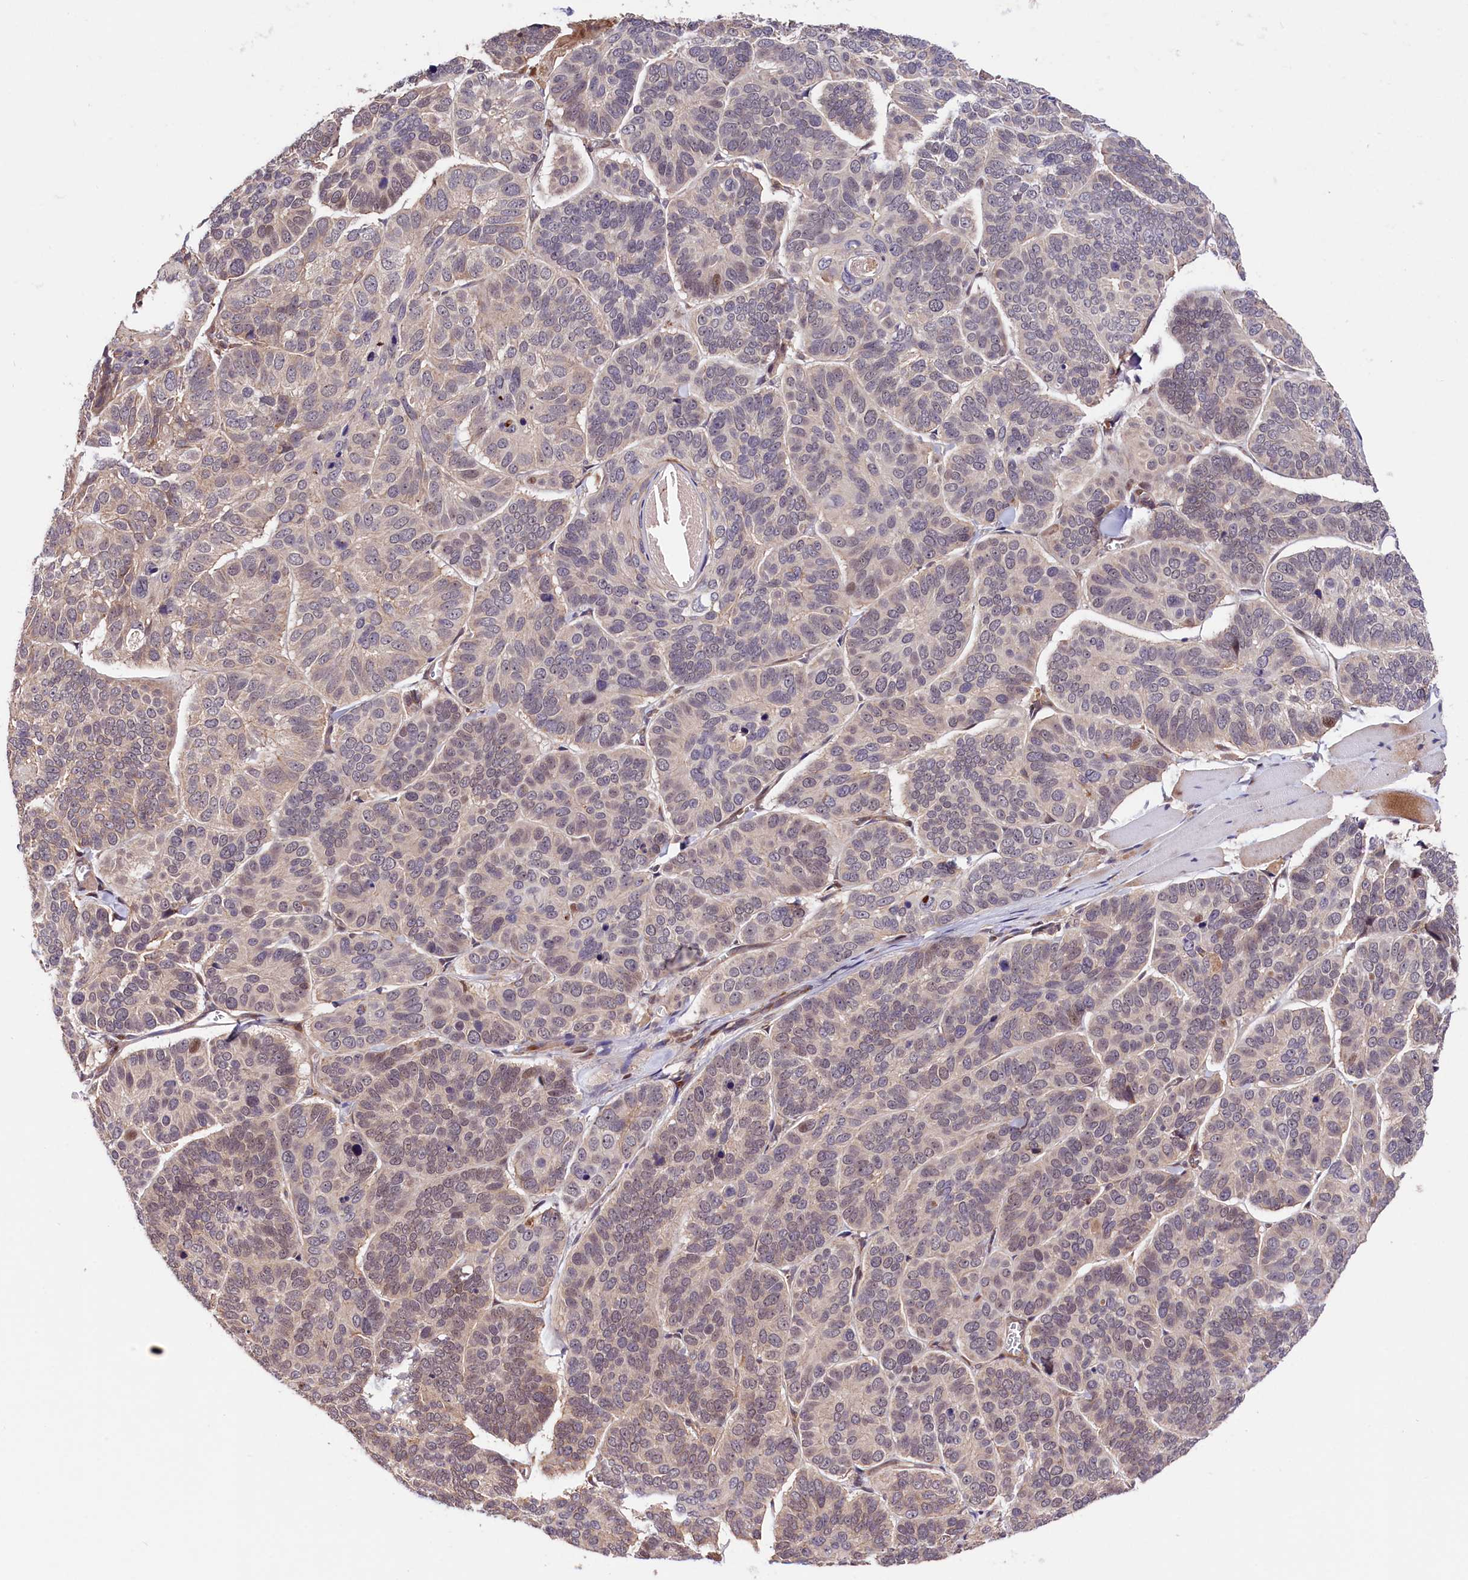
{"staining": {"intensity": "weak", "quantity": "<25%", "location": "nuclear"}, "tissue": "skin cancer", "cell_type": "Tumor cells", "image_type": "cancer", "snomed": [{"axis": "morphology", "description": "Basal cell carcinoma"}, {"axis": "topography", "description": "Skin"}], "caption": "Immunohistochemical staining of human basal cell carcinoma (skin) exhibits no significant positivity in tumor cells. (DAB (3,3'-diaminobenzidine) immunohistochemistry, high magnification).", "gene": "CACNA1H", "patient": {"sex": "male", "age": 62}}